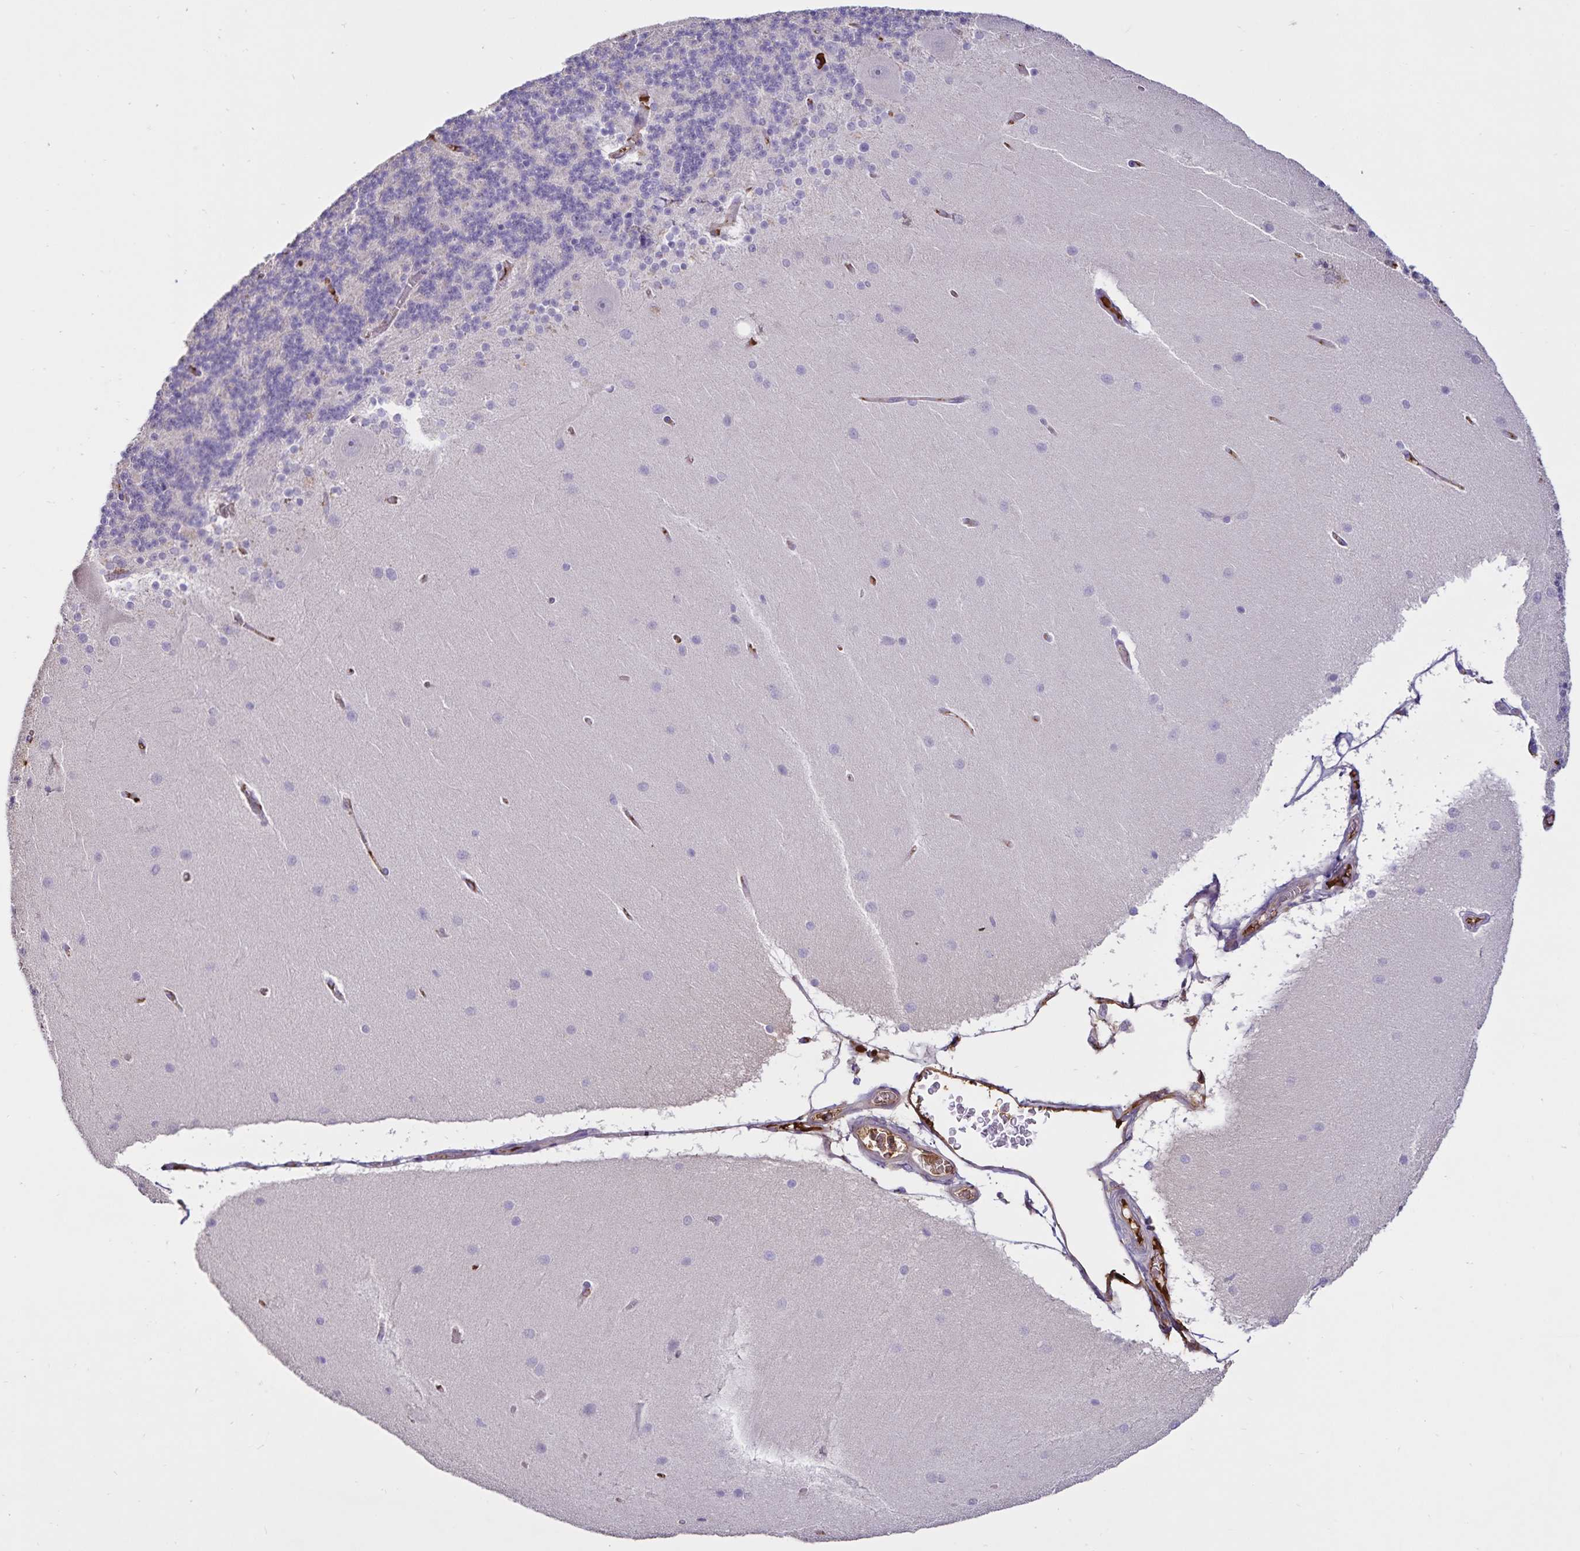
{"staining": {"intensity": "negative", "quantity": "none", "location": "none"}, "tissue": "cerebellum", "cell_type": "Cells in granular layer", "image_type": "normal", "snomed": [{"axis": "morphology", "description": "Normal tissue, NOS"}, {"axis": "topography", "description": "Cerebellum"}], "caption": "DAB immunohistochemical staining of unremarkable cerebellum exhibits no significant expression in cells in granular layer.", "gene": "FGG", "patient": {"sex": "female", "age": 54}}